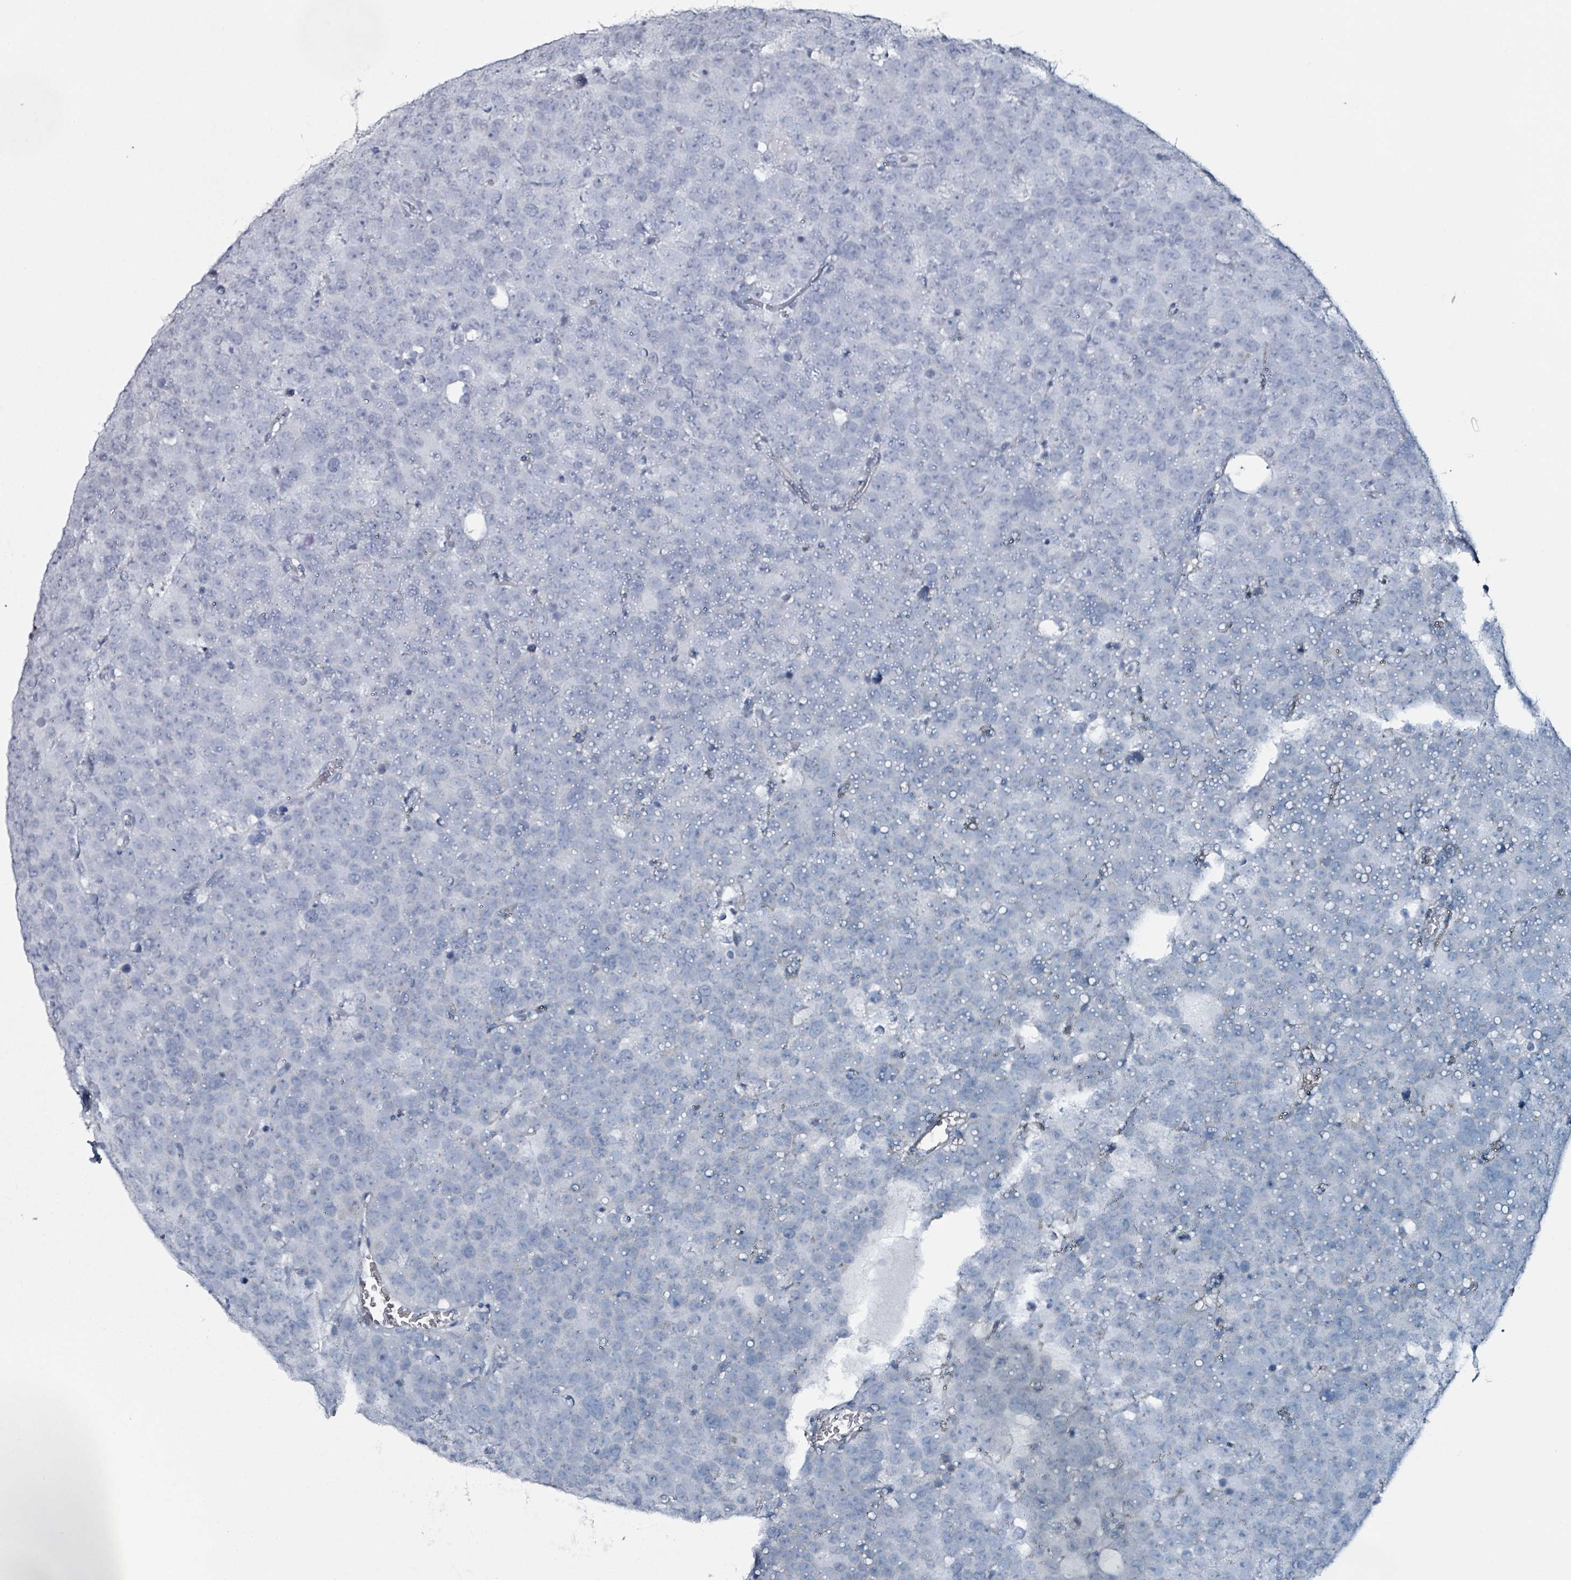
{"staining": {"intensity": "negative", "quantity": "none", "location": "none"}, "tissue": "testis cancer", "cell_type": "Tumor cells", "image_type": "cancer", "snomed": [{"axis": "morphology", "description": "Seminoma, NOS"}, {"axis": "topography", "description": "Testis"}], "caption": "Protein analysis of testis seminoma reveals no significant staining in tumor cells.", "gene": "CA9", "patient": {"sex": "male", "age": 71}}